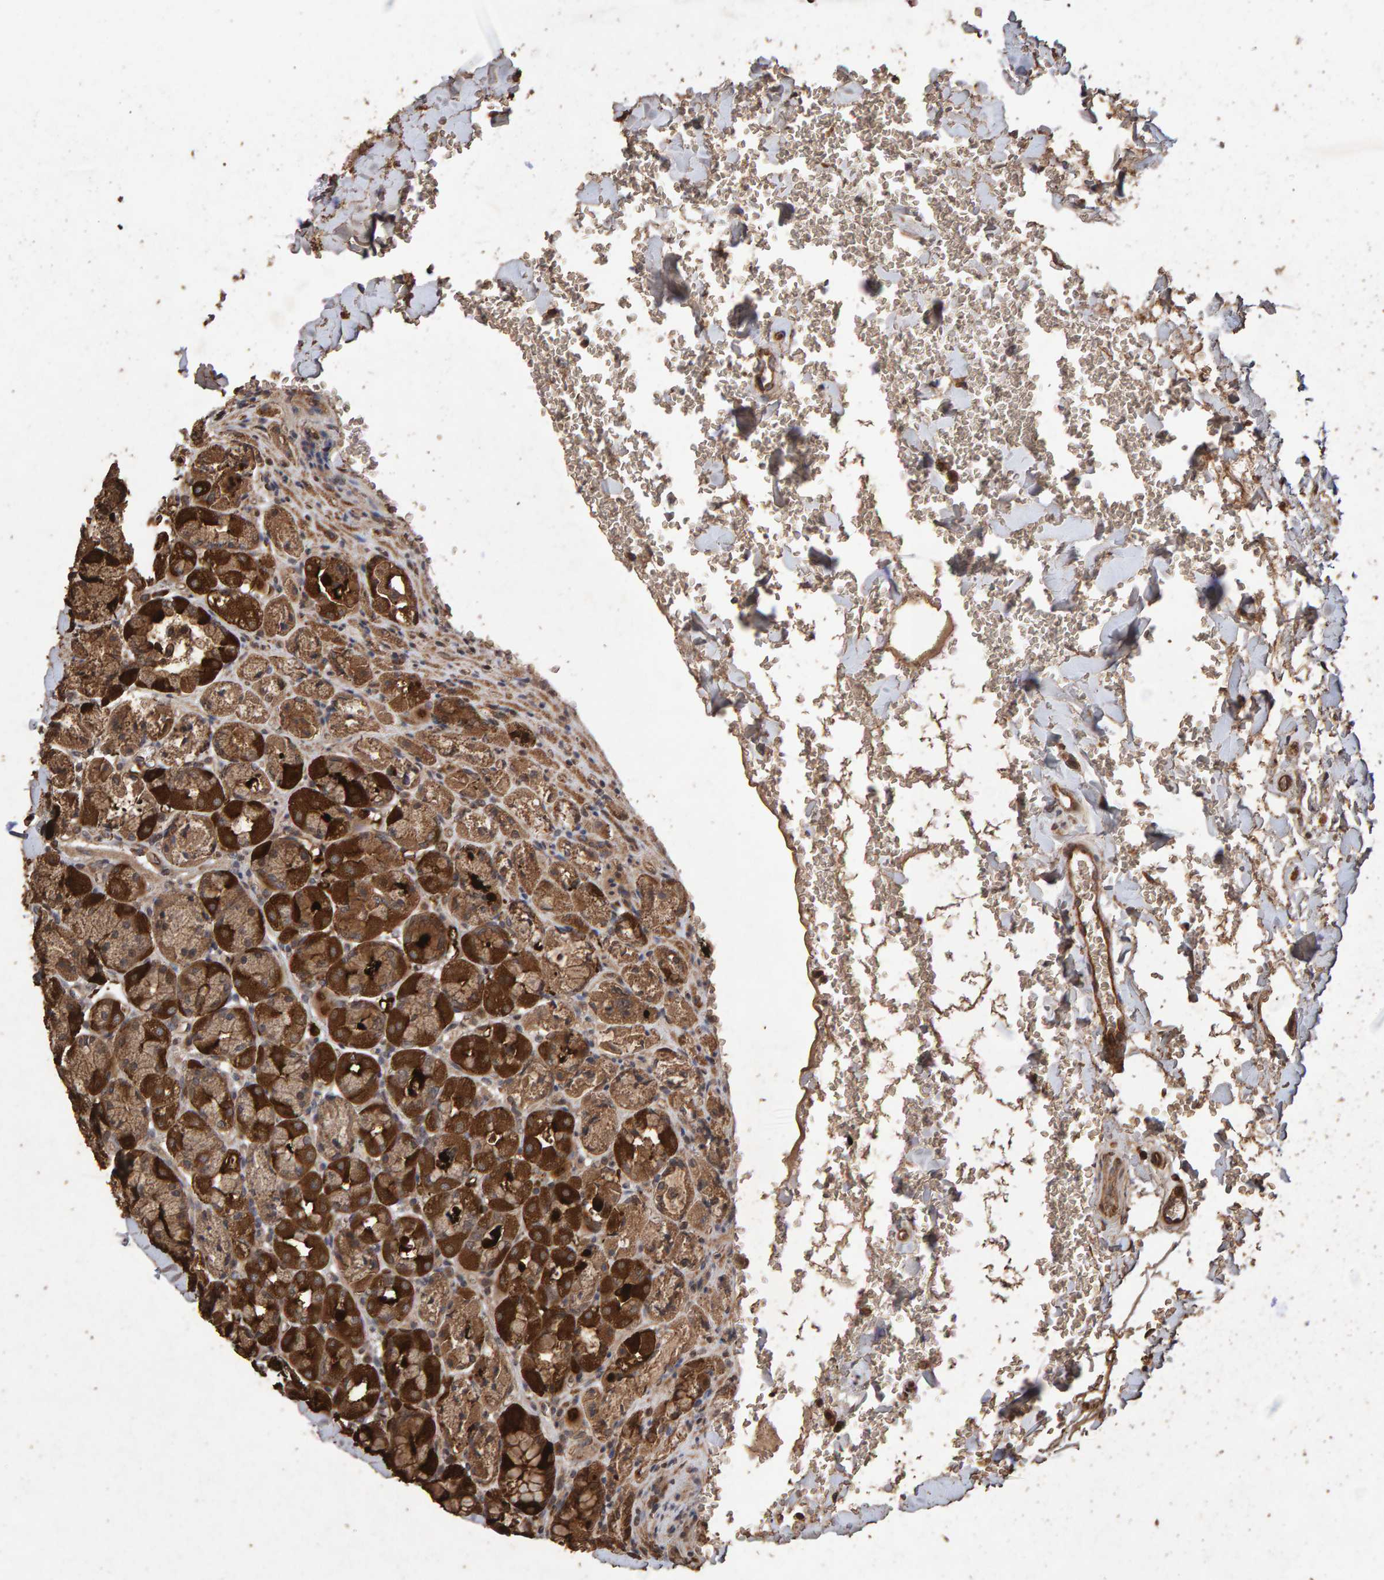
{"staining": {"intensity": "strong", "quantity": ">75%", "location": "cytoplasmic/membranous"}, "tissue": "stomach", "cell_type": "Glandular cells", "image_type": "normal", "snomed": [{"axis": "morphology", "description": "Normal tissue, NOS"}, {"axis": "topography", "description": "Stomach"}], "caption": "This micrograph reveals unremarkable stomach stained with immunohistochemistry to label a protein in brown. The cytoplasmic/membranous of glandular cells show strong positivity for the protein. Nuclei are counter-stained blue.", "gene": "OSBP2", "patient": {"sex": "male", "age": 42}}